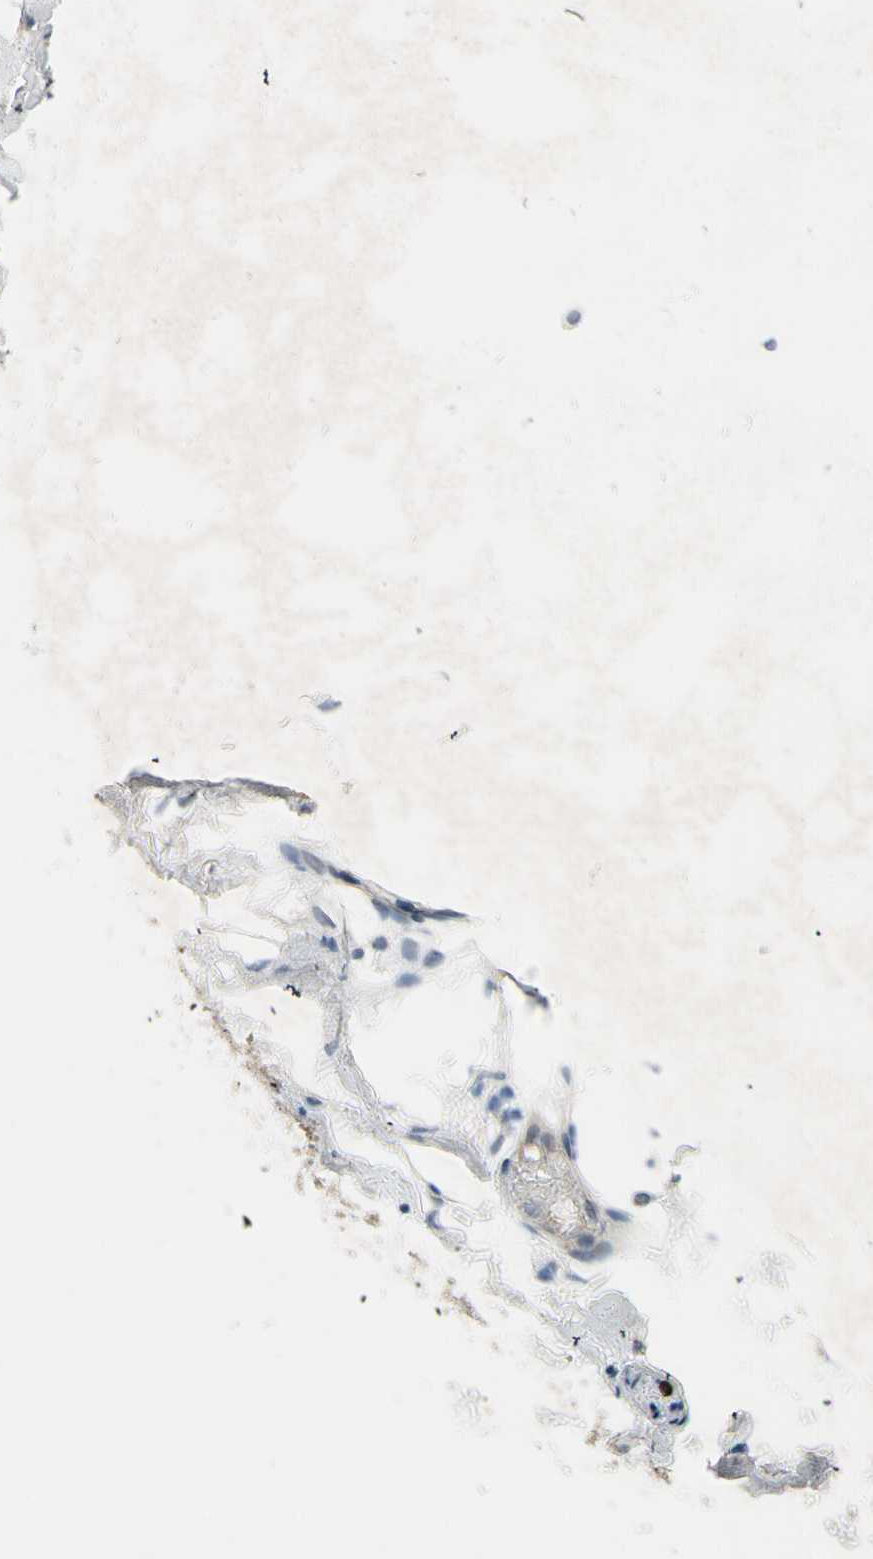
{"staining": {"intensity": "weak", "quantity": "25%-75%", "location": "cytoplasmic/membranous"}, "tissue": "adipose tissue", "cell_type": "Adipocytes", "image_type": "normal", "snomed": [{"axis": "morphology", "description": "Normal tissue, NOS"}, {"axis": "topography", "description": "Cartilage tissue"}, {"axis": "topography", "description": "Bronchus"}], "caption": "Protein expression analysis of unremarkable adipose tissue shows weak cytoplasmic/membranous staining in about 25%-75% of adipocytes.", "gene": "SLC27A6", "patient": {"sex": "female", "age": 73}}